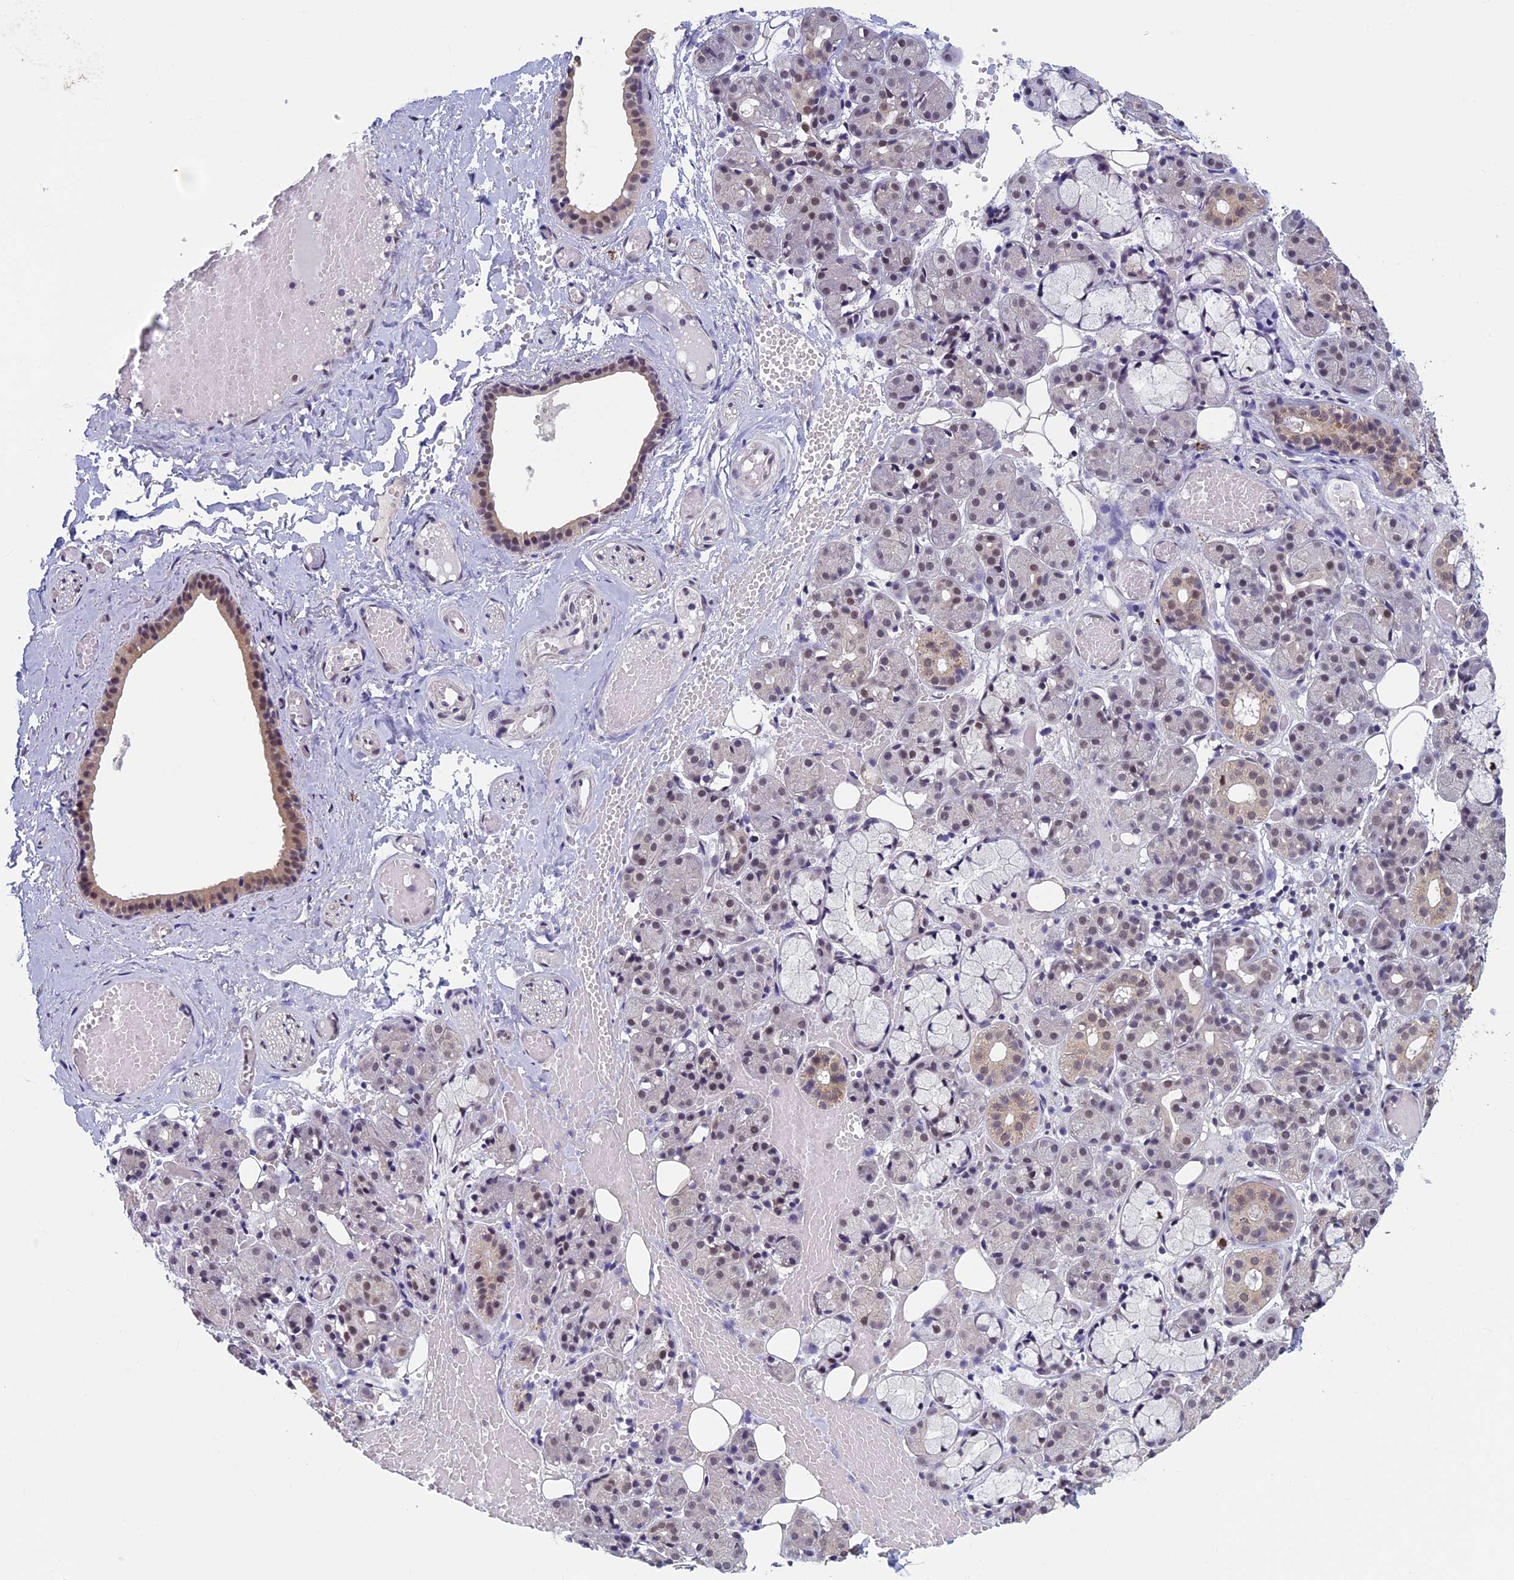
{"staining": {"intensity": "weak", "quantity": "25%-75%", "location": "cytoplasmic/membranous,nuclear"}, "tissue": "salivary gland", "cell_type": "Glandular cells", "image_type": "normal", "snomed": [{"axis": "morphology", "description": "Normal tissue, NOS"}, {"axis": "topography", "description": "Salivary gland"}], "caption": "Immunohistochemistry (DAB (3,3'-diaminobenzidine)) staining of normal human salivary gland demonstrates weak cytoplasmic/membranous,nuclear protein staining in approximately 25%-75% of glandular cells. The staining was performed using DAB to visualize the protein expression in brown, while the nuclei were stained in blue with hematoxylin (Magnification: 20x).", "gene": "RNF40", "patient": {"sex": "male", "age": 63}}